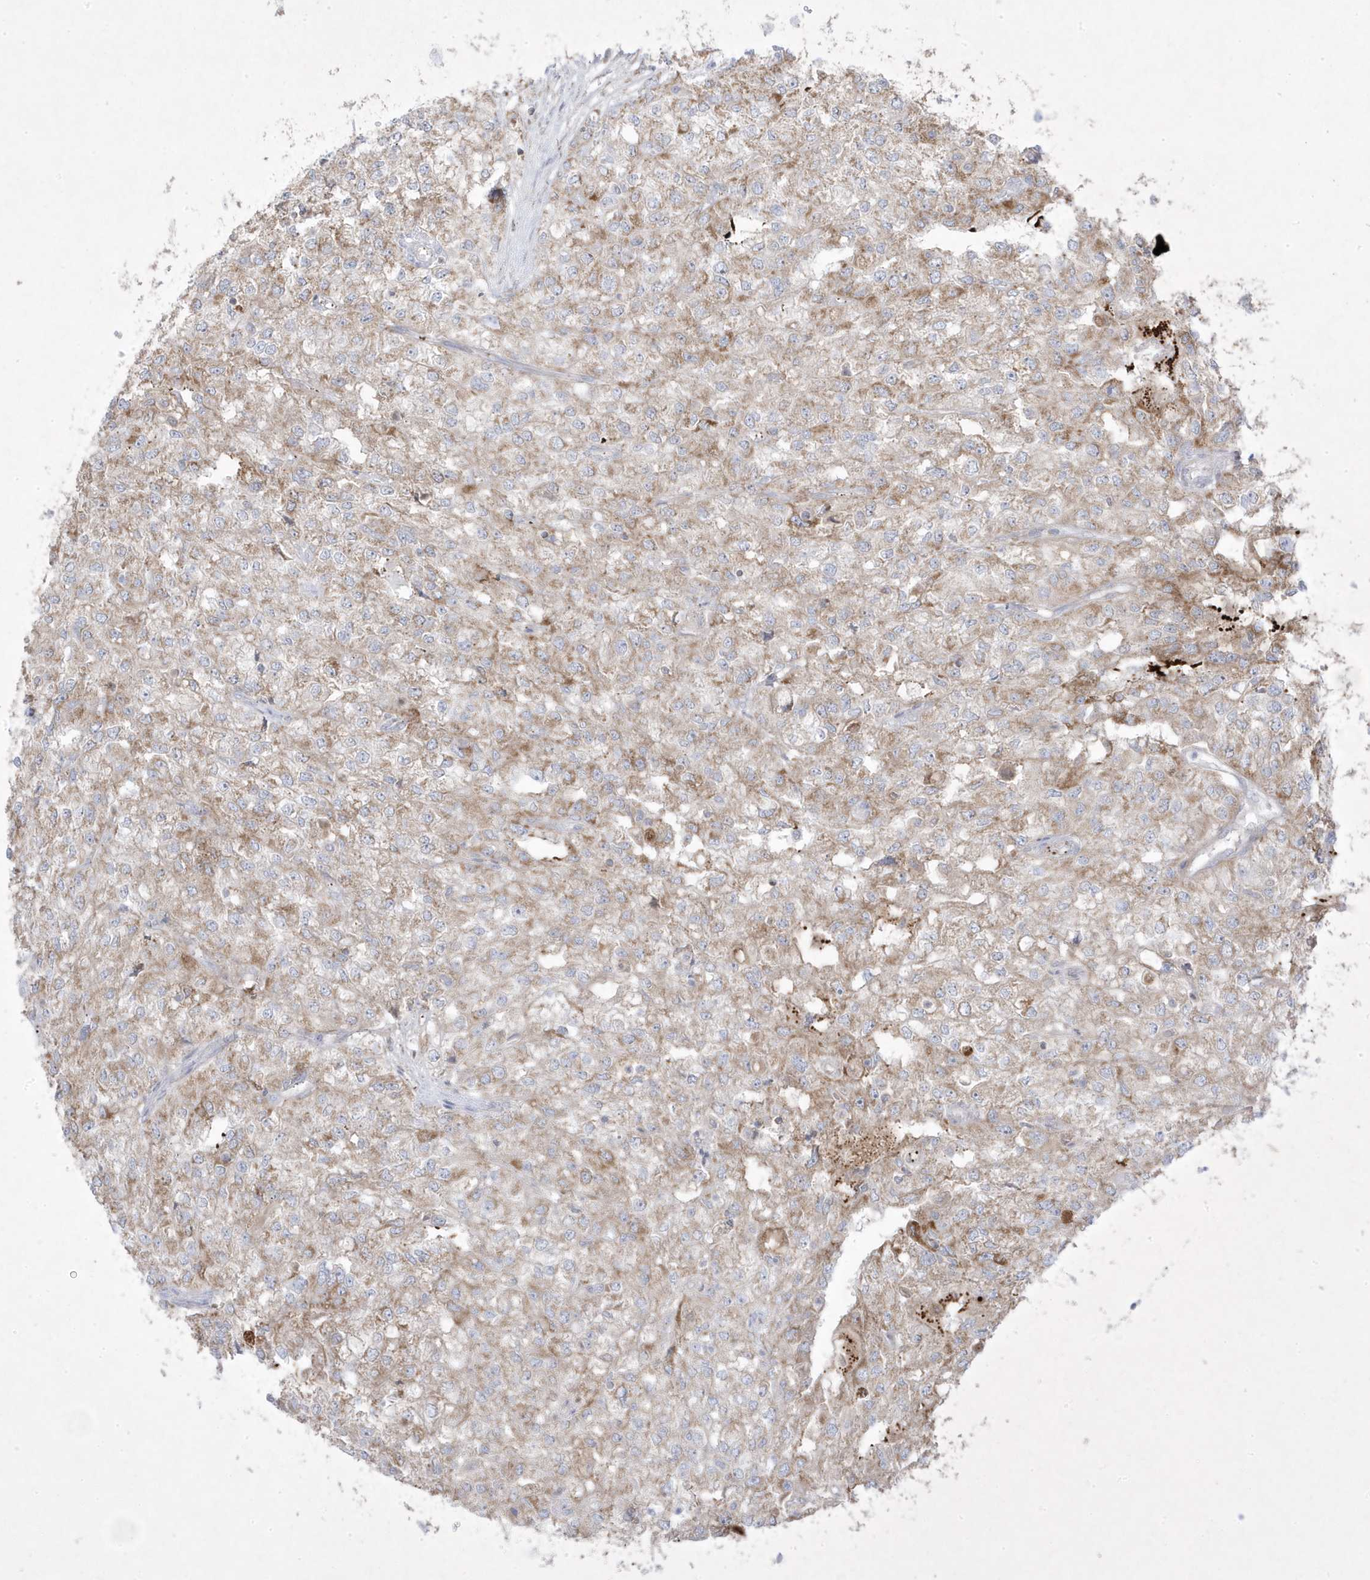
{"staining": {"intensity": "weak", "quantity": ">75%", "location": "cytoplasmic/membranous"}, "tissue": "renal cancer", "cell_type": "Tumor cells", "image_type": "cancer", "snomed": [{"axis": "morphology", "description": "Adenocarcinoma, NOS"}, {"axis": "topography", "description": "Kidney"}], "caption": "Protein staining of renal cancer tissue exhibits weak cytoplasmic/membranous staining in about >75% of tumor cells. (IHC, brightfield microscopy, high magnification).", "gene": "ADAMTSL3", "patient": {"sex": "female", "age": 54}}